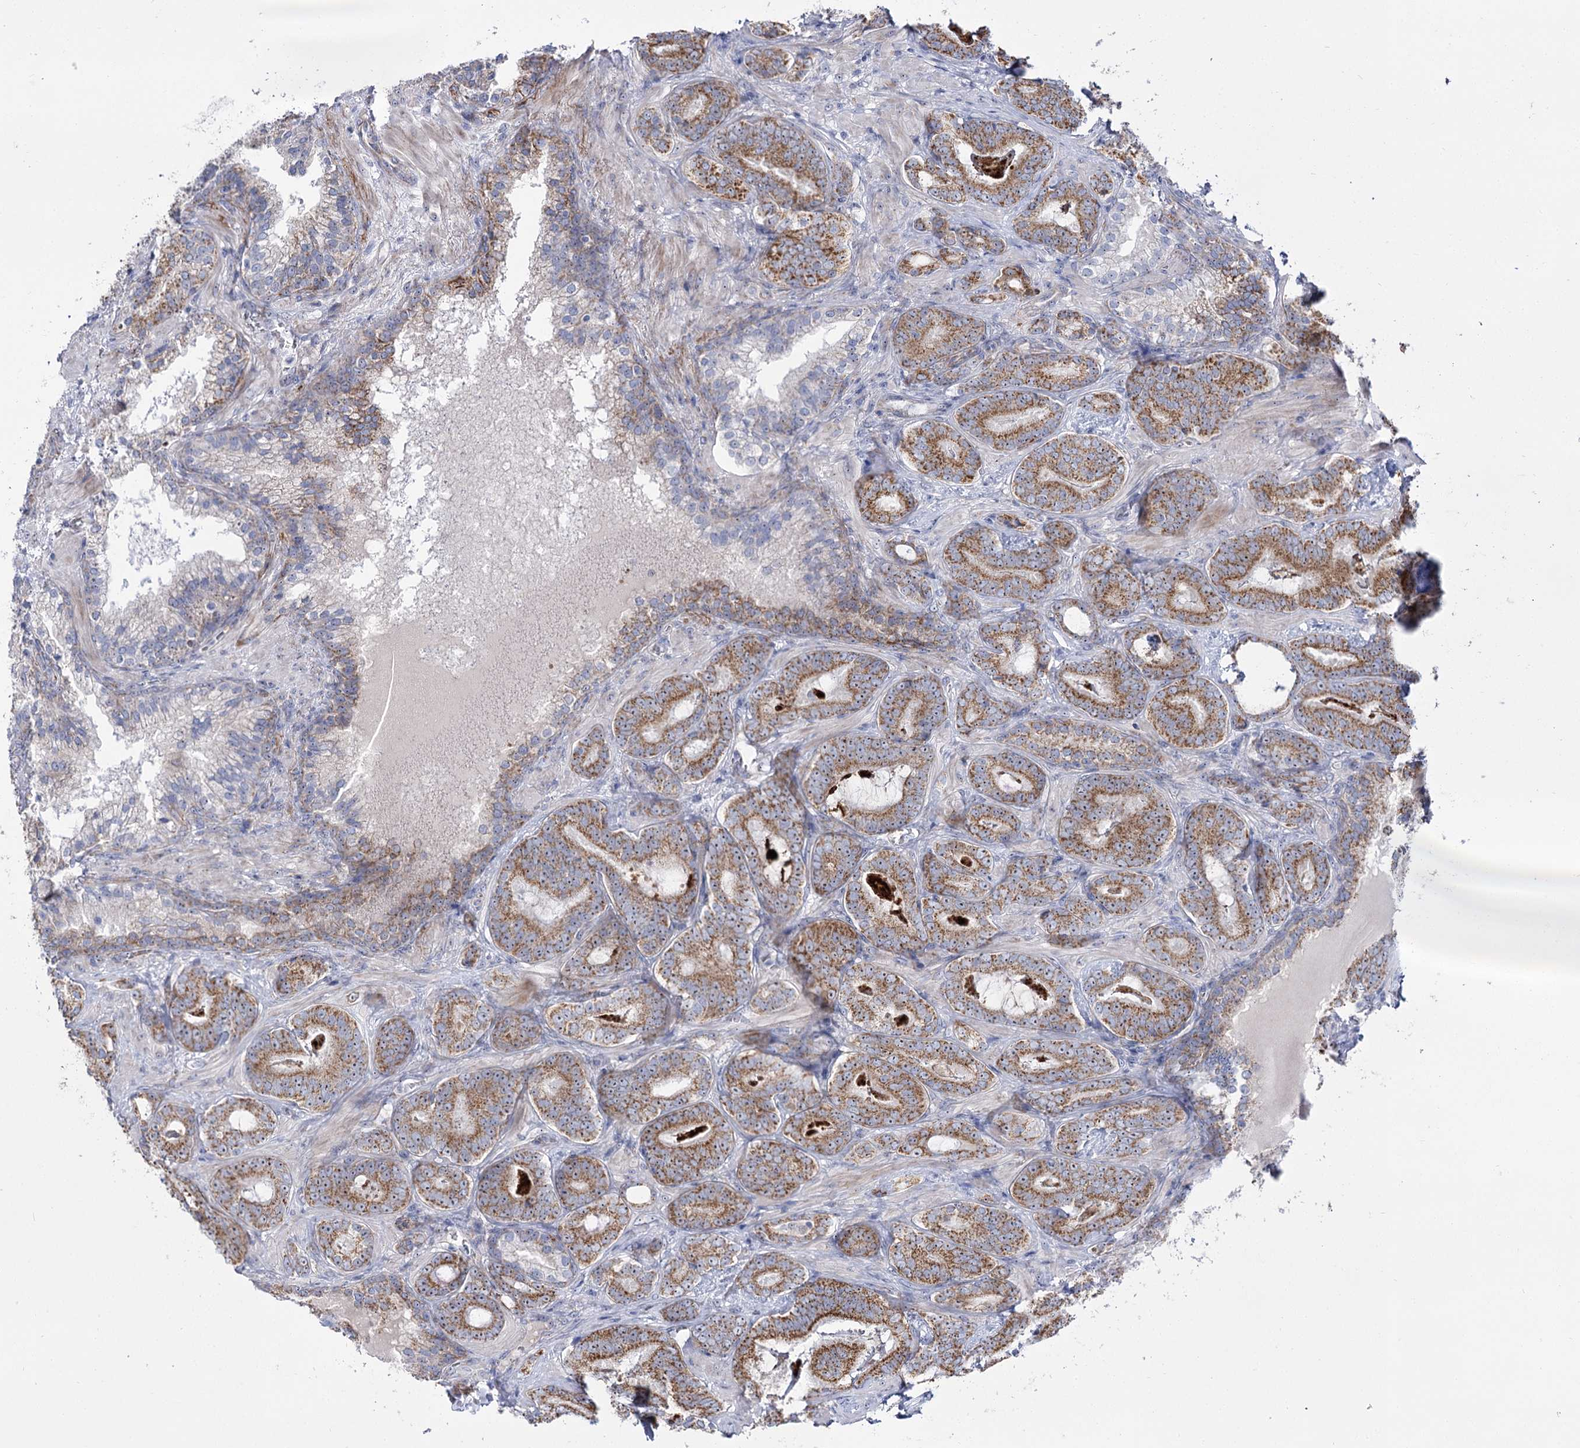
{"staining": {"intensity": "moderate", "quantity": ">75%", "location": "cytoplasmic/membranous,nuclear"}, "tissue": "prostate cancer", "cell_type": "Tumor cells", "image_type": "cancer", "snomed": [{"axis": "morphology", "description": "Adenocarcinoma, Low grade"}, {"axis": "topography", "description": "Prostate"}], "caption": "About >75% of tumor cells in human prostate cancer (low-grade adenocarcinoma) reveal moderate cytoplasmic/membranous and nuclear protein expression as visualized by brown immunohistochemical staining.", "gene": "SUOX", "patient": {"sex": "male", "age": 60}}